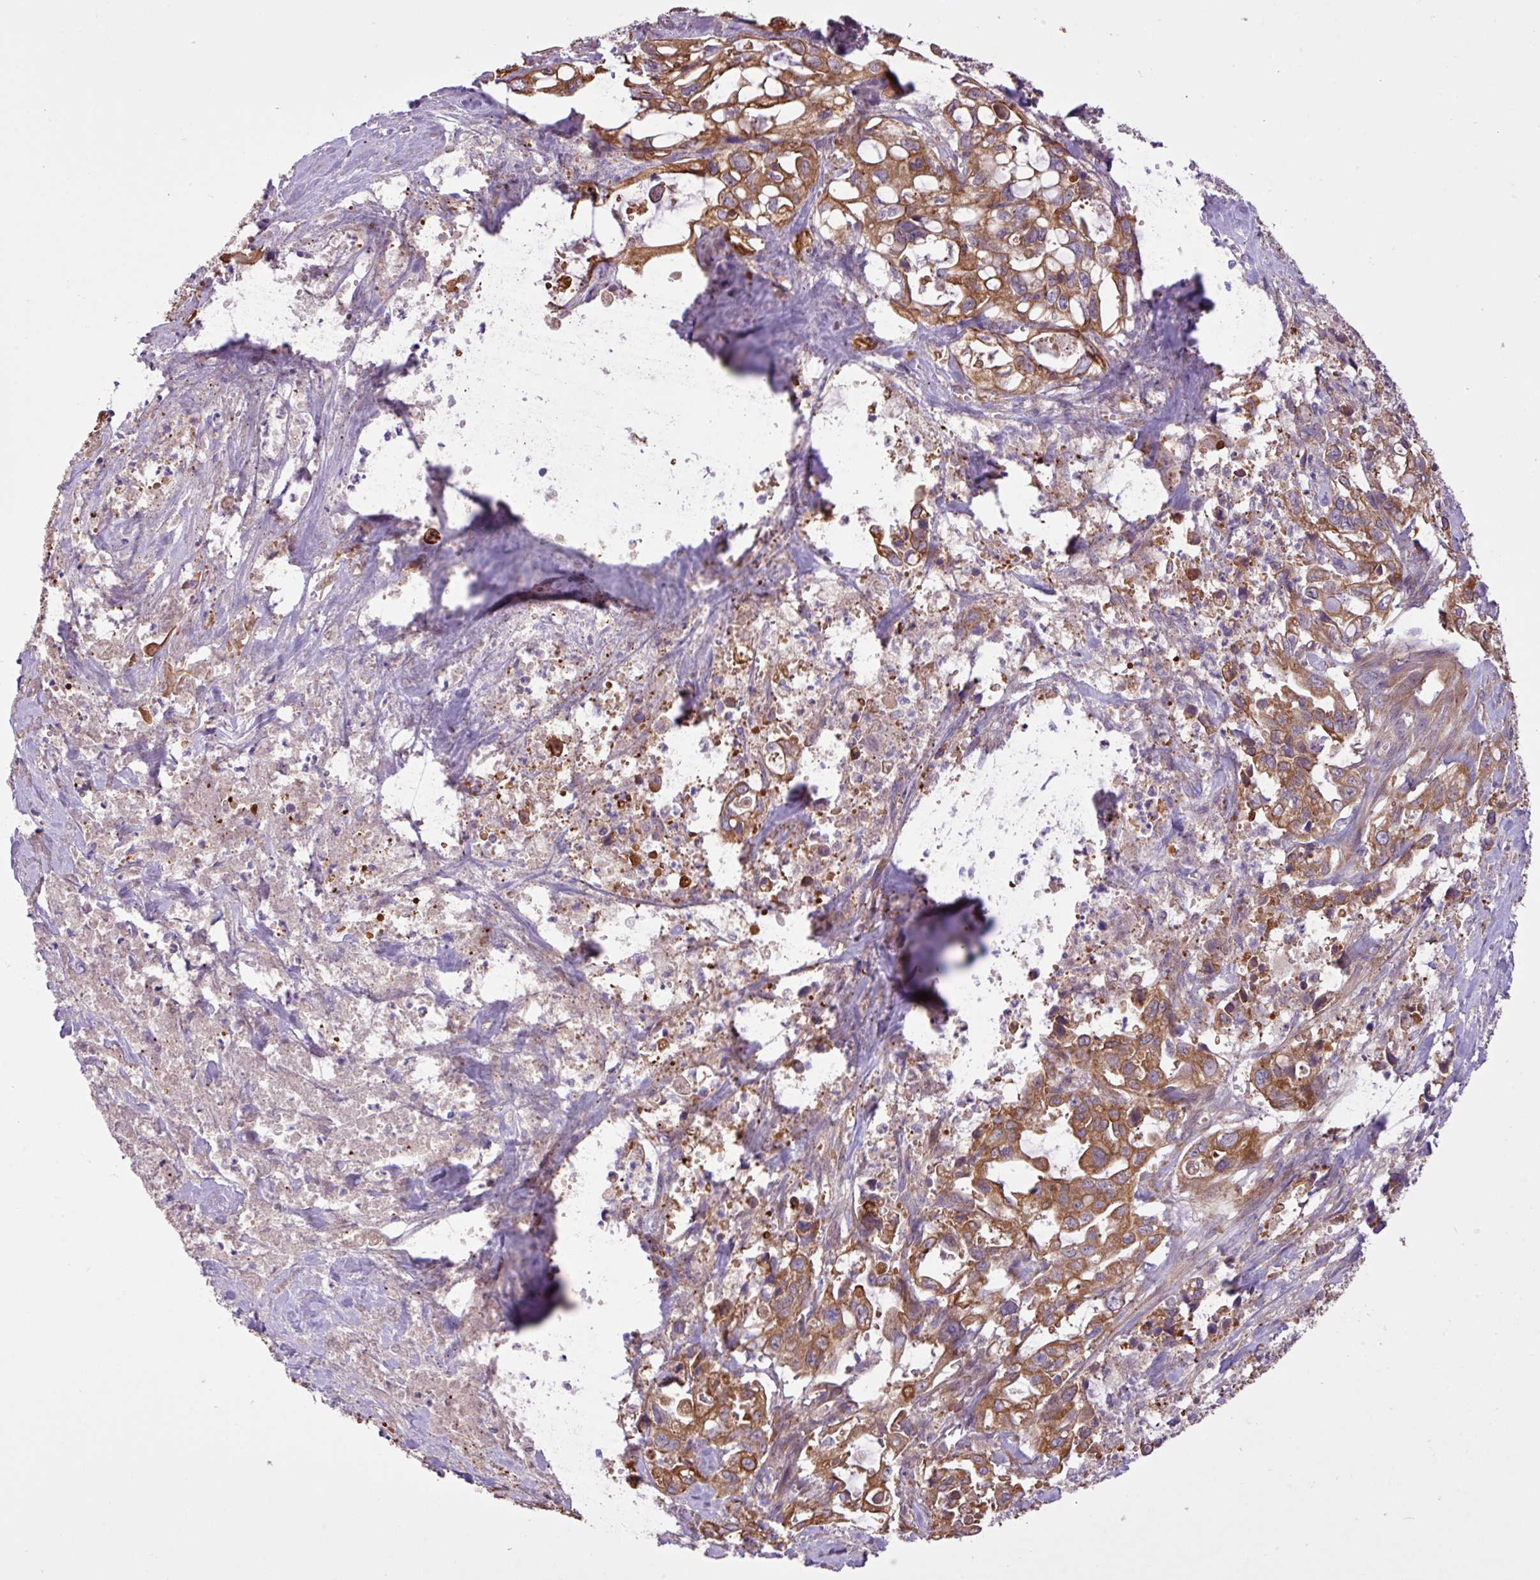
{"staining": {"intensity": "moderate", "quantity": ">75%", "location": "cytoplasmic/membranous"}, "tissue": "pancreatic cancer", "cell_type": "Tumor cells", "image_type": "cancer", "snomed": [{"axis": "morphology", "description": "Adenocarcinoma, NOS"}, {"axis": "topography", "description": "Pancreas"}], "caption": "Protein positivity by IHC exhibits moderate cytoplasmic/membranous expression in approximately >75% of tumor cells in pancreatic adenocarcinoma. (DAB IHC with brightfield microscopy, high magnification).", "gene": "TIMM10B", "patient": {"sex": "female", "age": 61}}